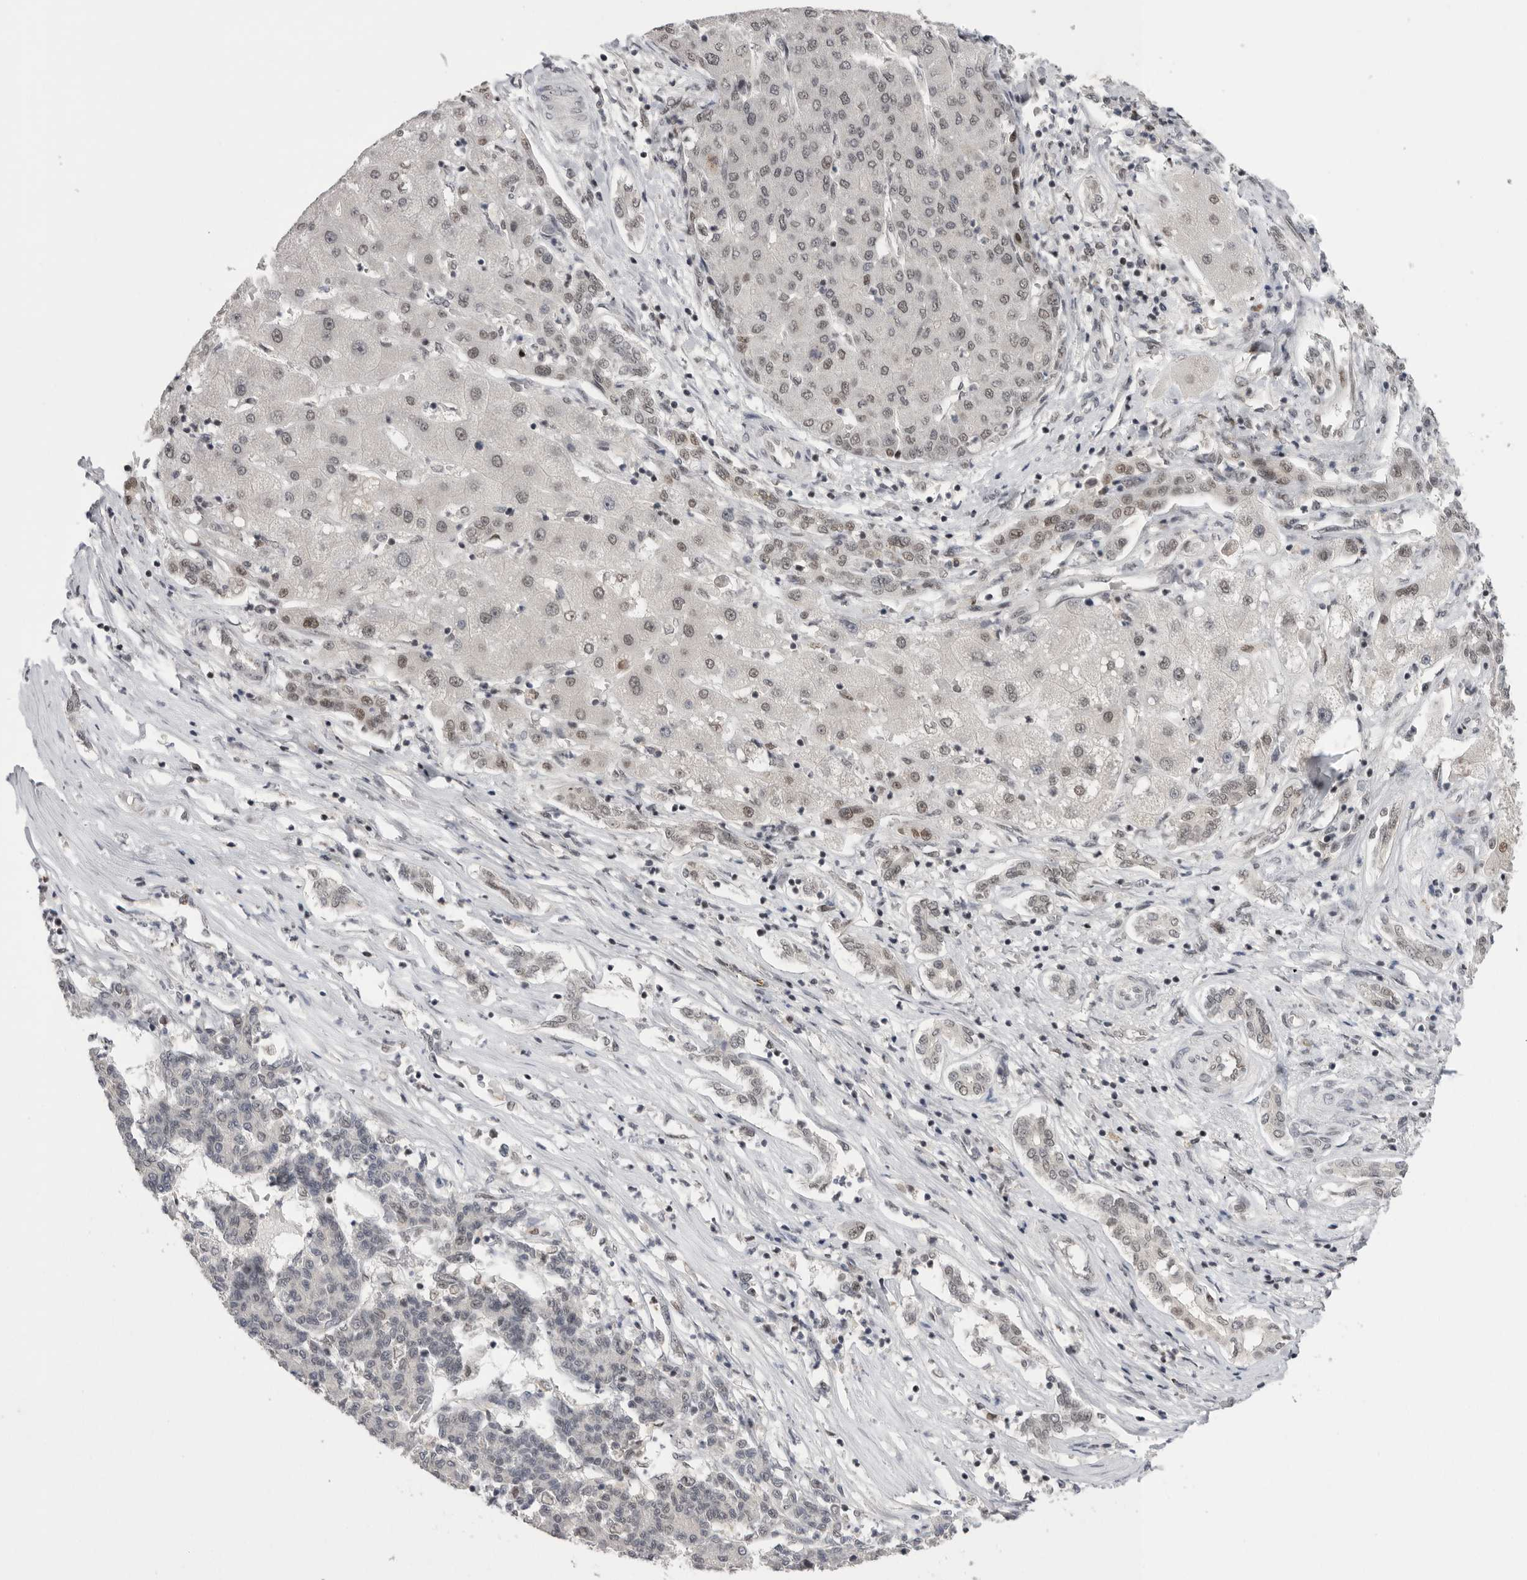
{"staining": {"intensity": "weak", "quantity": "<25%", "location": "nuclear"}, "tissue": "liver cancer", "cell_type": "Tumor cells", "image_type": "cancer", "snomed": [{"axis": "morphology", "description": "Carcinoma, Hepatocellular, NOS"}, {"axis": "topography", "description": "Liver"}], "caption": "Human liver hepatocellular carcinoma stained for a protein using IHC shows no expression in tumor cells.", "gene": "POU5F1", "patient": {"sex": "male", "age": 65}}